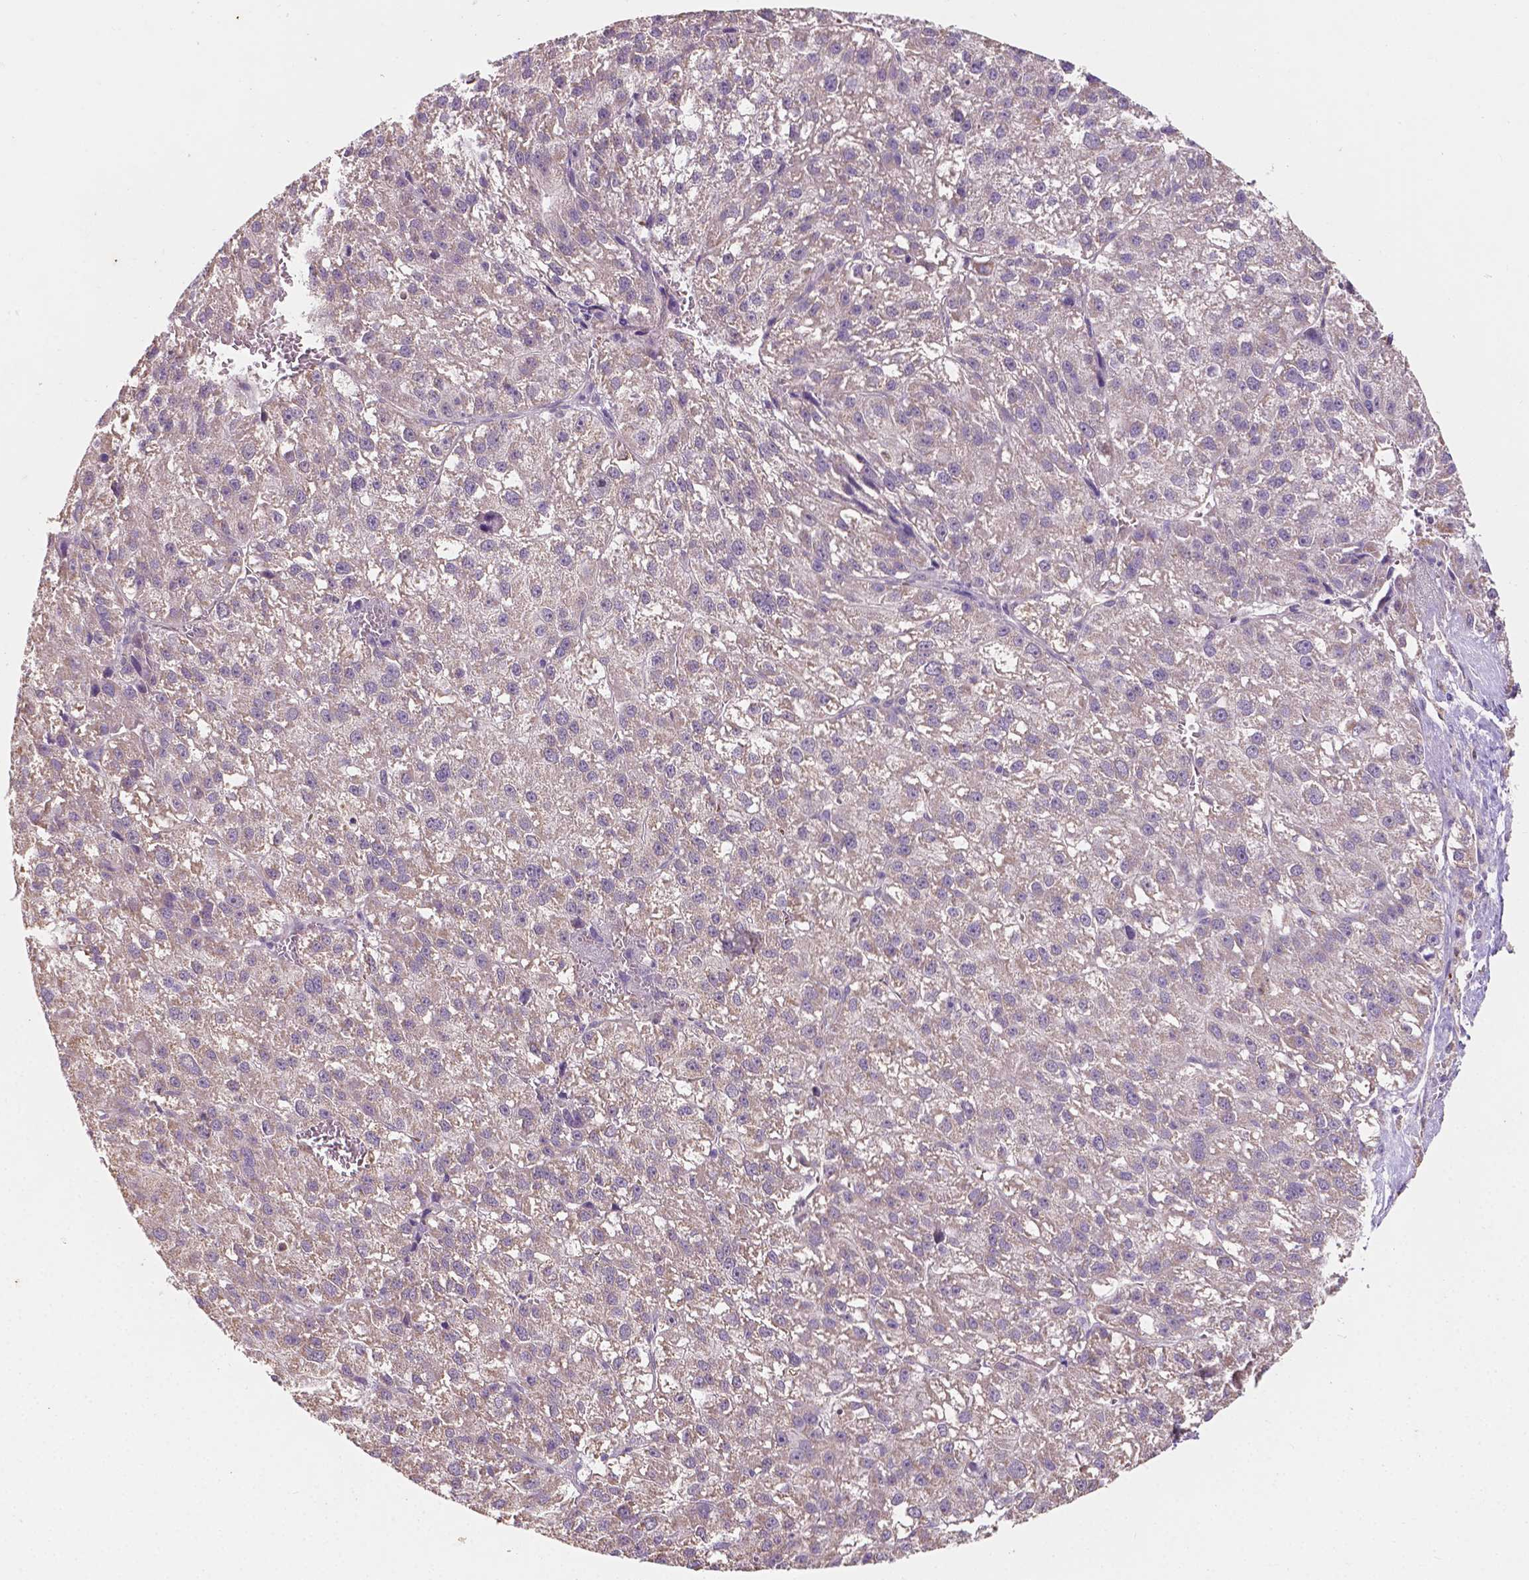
{"staining": {"intensity": "negative", "quantity": "none", "location": "none"}, "tissue": "liver cancer", "cell_type": "Tumor cells", "image_type": "cancer", "snomed": [{"axis": "morphology", "description": "Carcinoma, Hepatocellular, NOS"}, {"axis": "topography", "description": "Liver"}], "caption": "A high-resolution photomicrograph shows IHC staining of hepatocellular carcinoma (liver), which reveals no significant positivity in tumor cells. (DAB (3,3'-diaminobenzidine) immunohistochemistry (IHC) with hematoxylin counter stain).", "gene": "SLC22A4", "patient": {"sex": "female", "age": 70}}